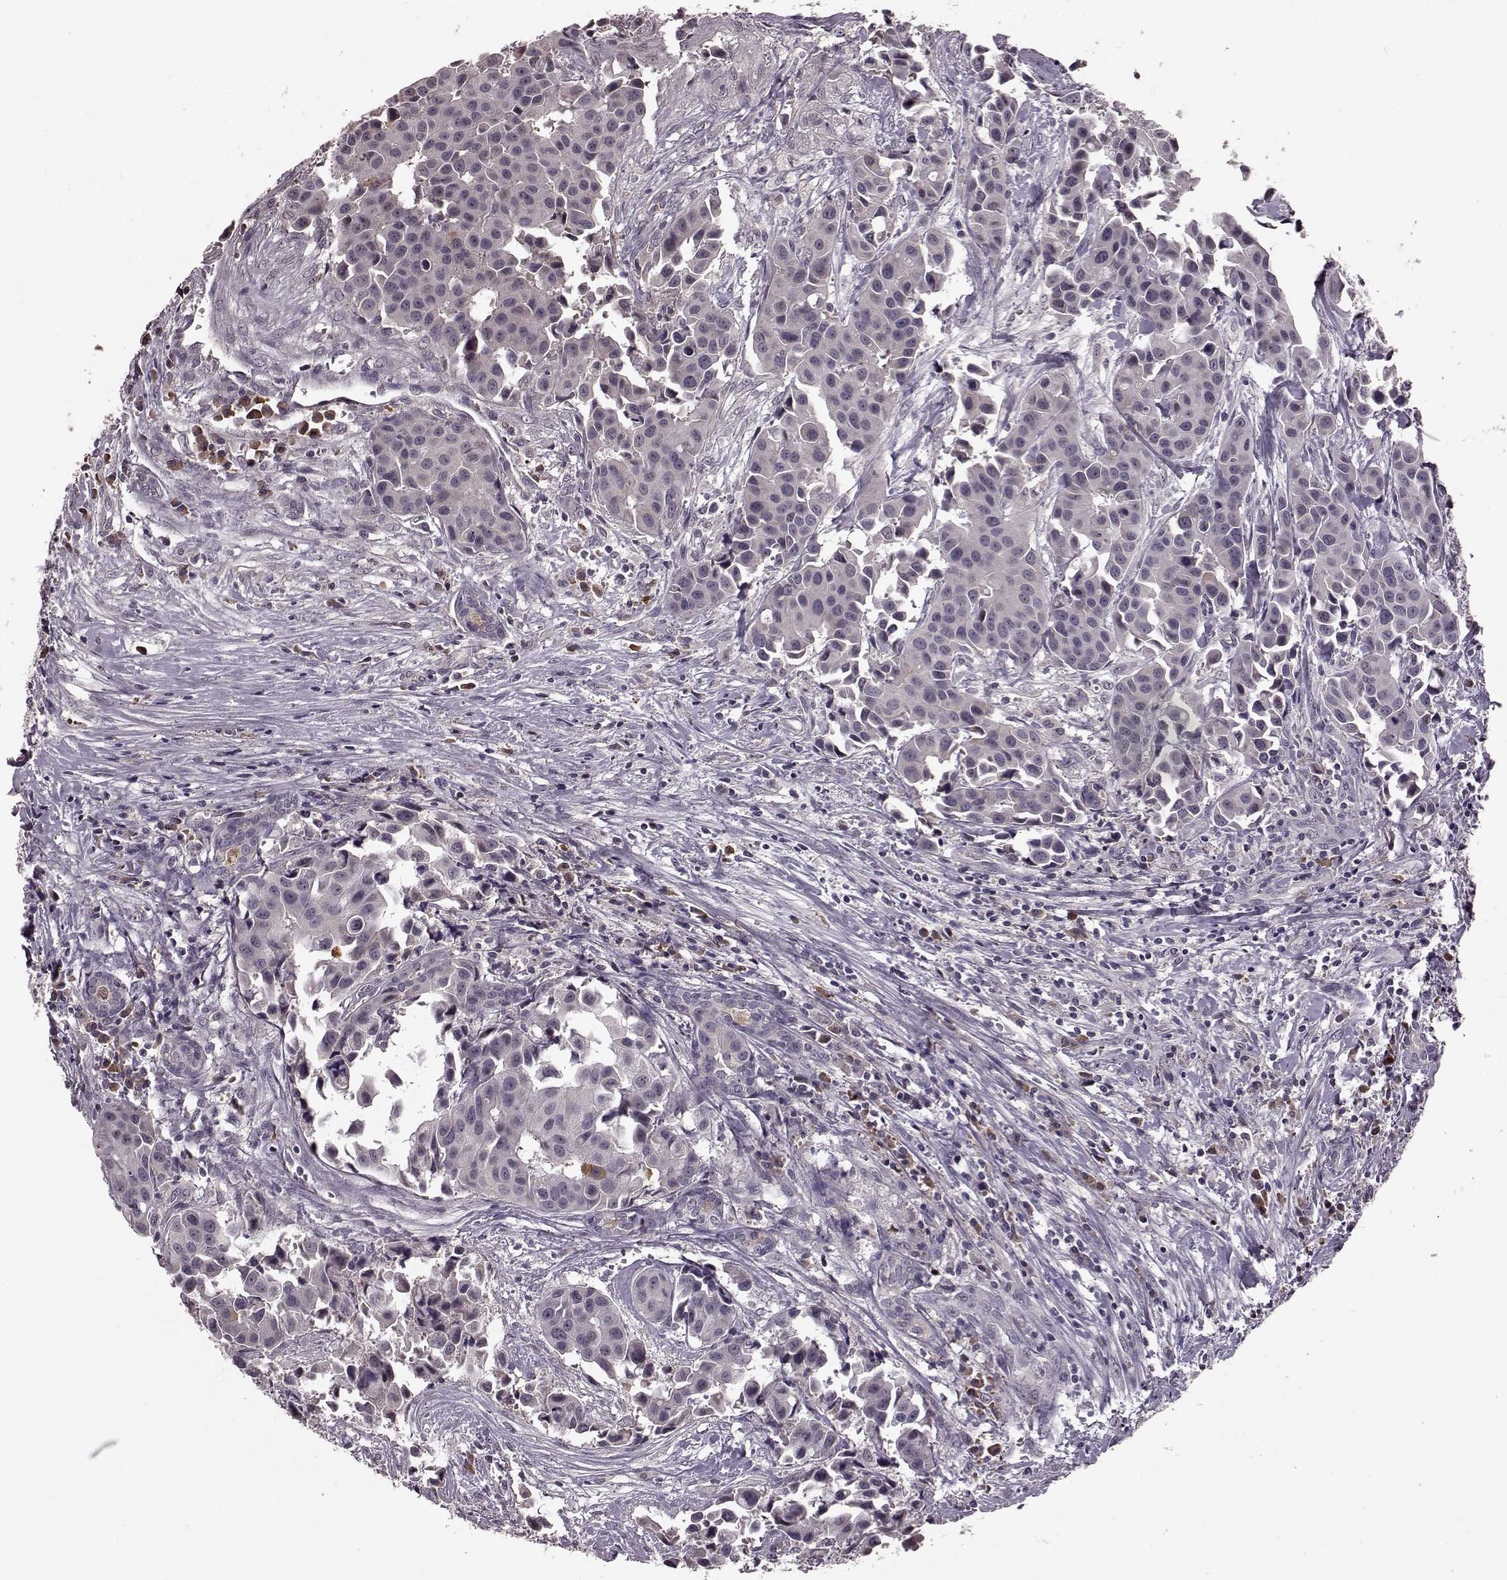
{"staining": {"intensity": "negative", "quantity": "none", "location": "none"}, "tissue": "head and neck cancer", "cell_type": "Tumor cells", "image_type": "cancer", "snomed": [{"axis": "morphology", "description": "Adenocarcinoma, NOS"}, {"axis": "topography", "description": "Head-Neck"}], "caption": "Immunohistochemistry of head and neck cancer displays no positivity in tumor cells.", "gene": "NRL", "patient": {"sex": "male", "age": 76}}